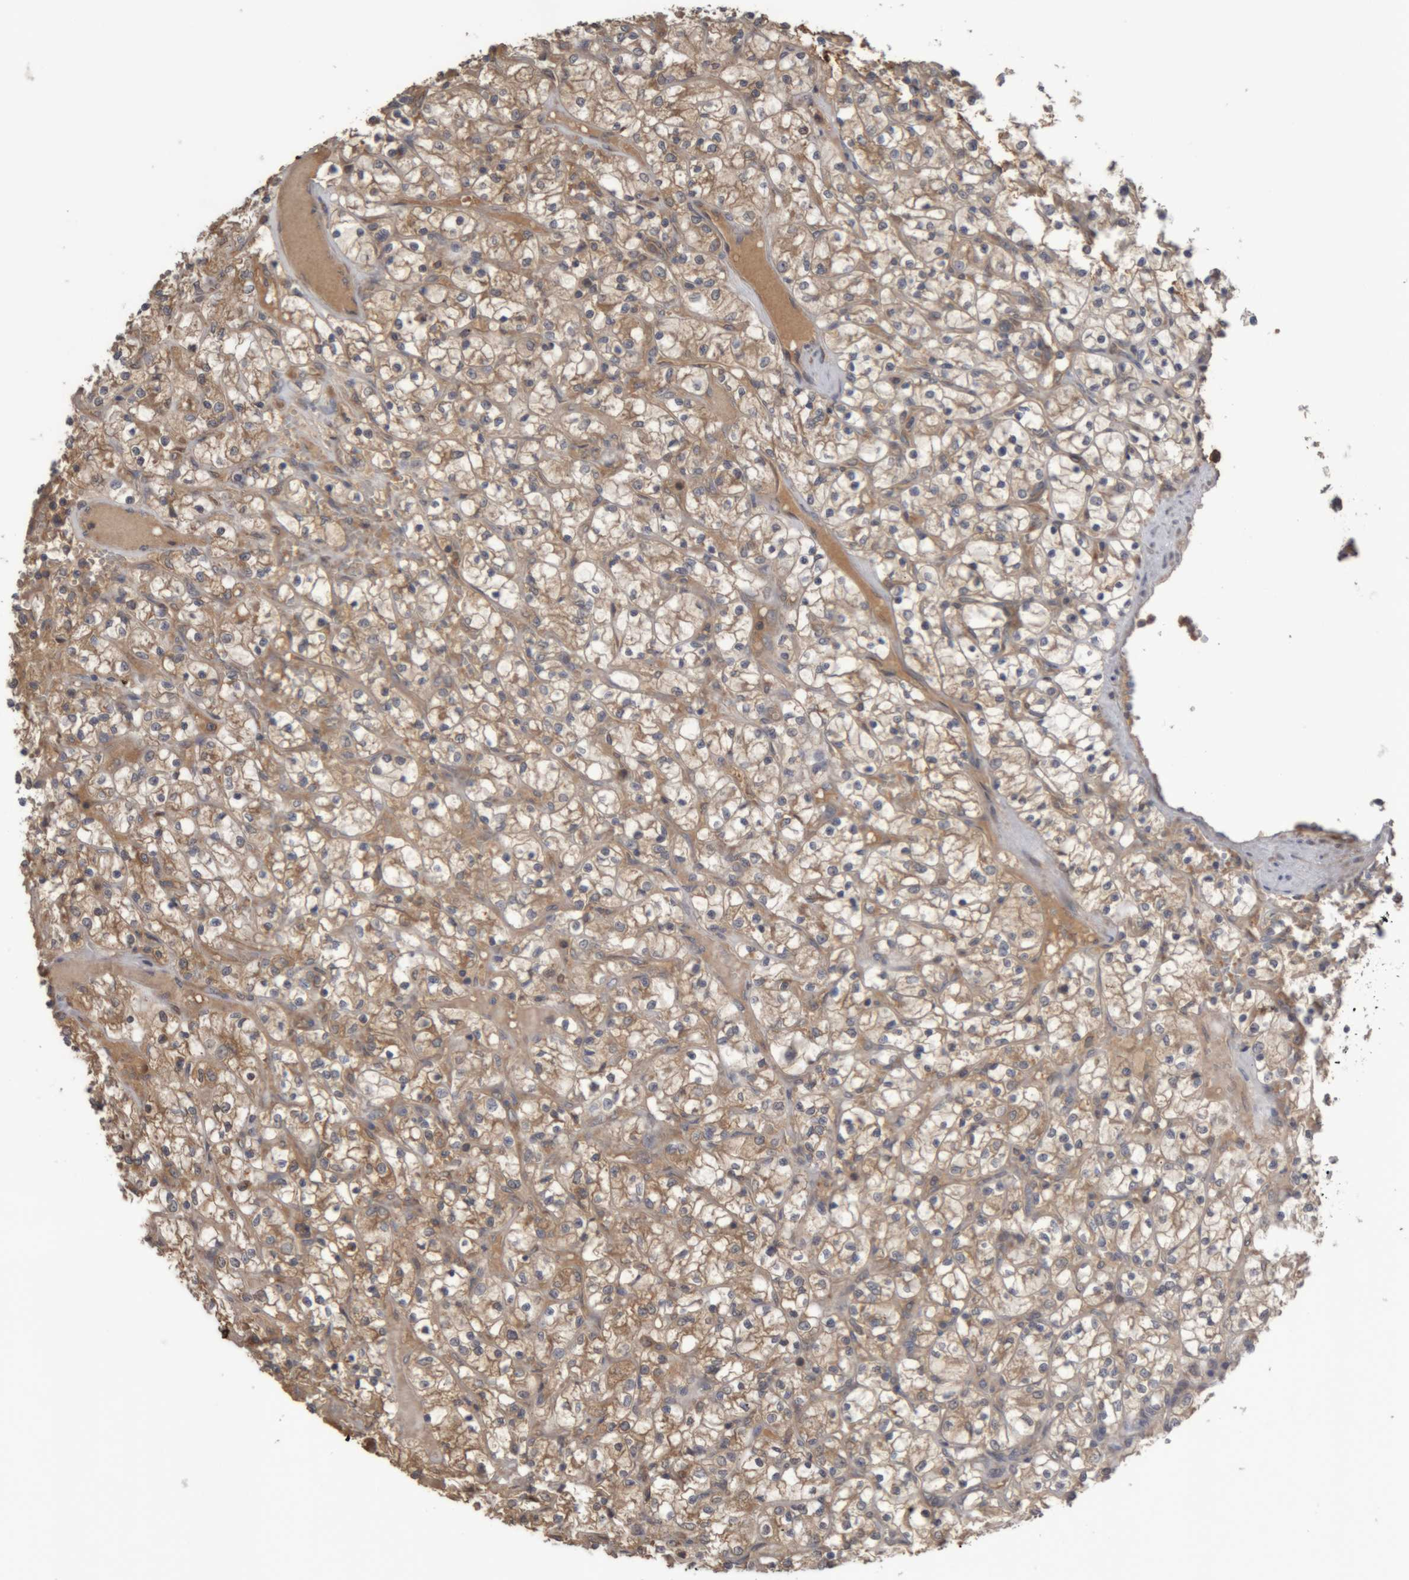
{"staining": {"intensity": "moderate", "quantity": ">75%", "location": "cytoplasmic/membranous"}, "tissue": "renal cancer", "cell_type": "Tumor cells", "image_type": "cancer", "snomed": [{"axis": "morphology", "description": "Adenocarcinoma, NOS"}, {"axis": "topography", "description": "Kidney"}], "caption": "Protein staining by immunohistochemistry (IHC) reveals moderate cytoplasmic/membranous positivity in about >75% of tumor cells in adenocarcinoma (renal).", "gene": "TMED7", "patient": {"sex": "female", "age": 69}}